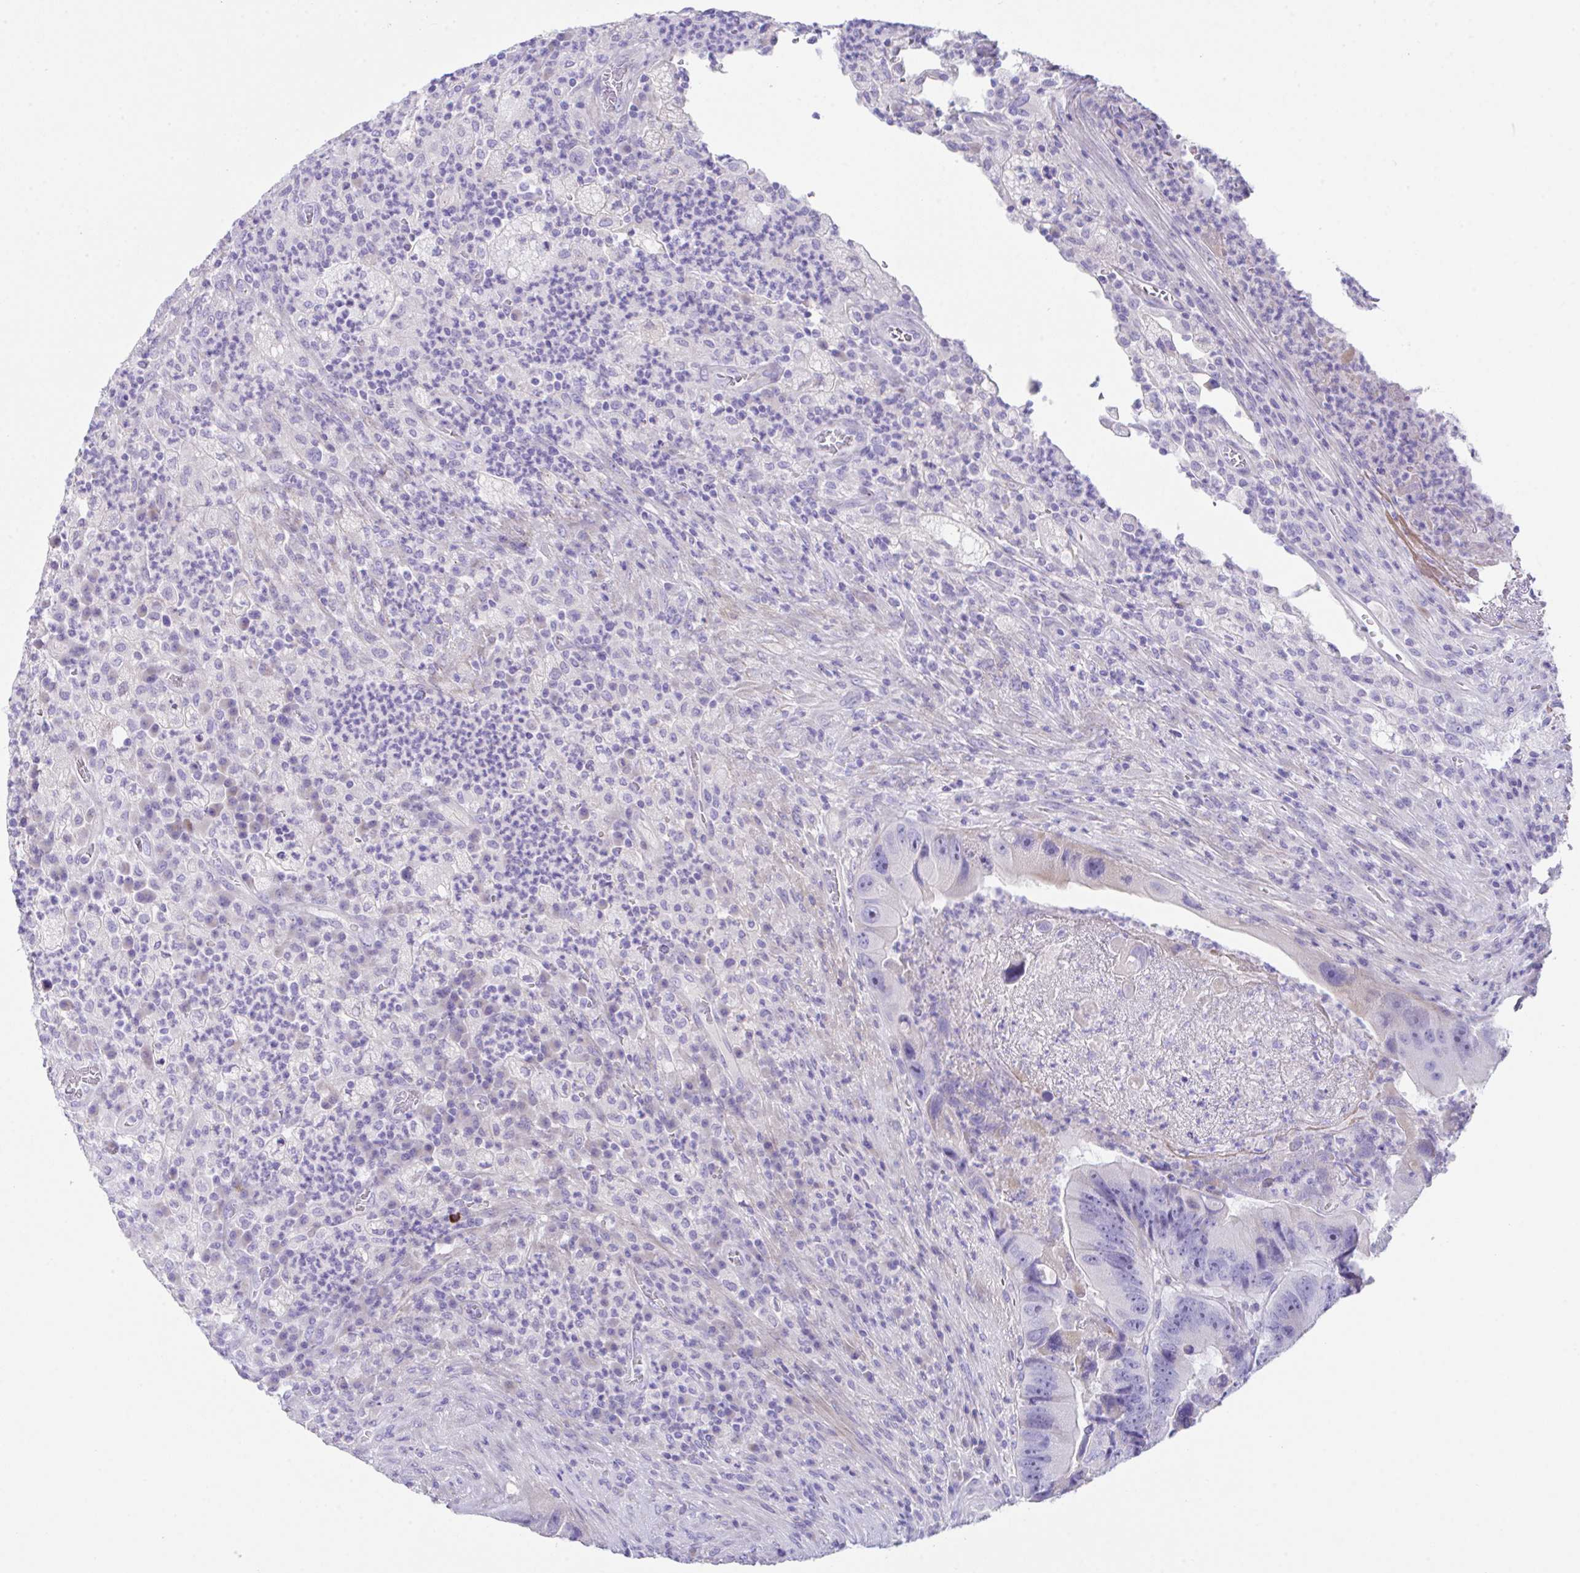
{"staining": {"intensity": "strong", "quantity": "<25%", "location": "cytoplasmic/membranous"}, "tissue": "colorectal cancer", "cell_type": "Tumor cells", "image_type": "cancer", "snomed": [{"axis": "morphology", "description": "Adenocarcinoma, NOS"}, {"axis": "topography", "description": "Colon"}], "caption": "An immunohistochemistry histopathology image of neoplastic tissue is shown. Protein staining in brown labels strong cytoplasmic/membranous positivity in adenocarcinoma (colorectal) within tumor cells. (DAB IHC with brightfield microscopy, high magnification).", "gene": "SLC16A6", "patient": {"sex": "female", "age": 86}}